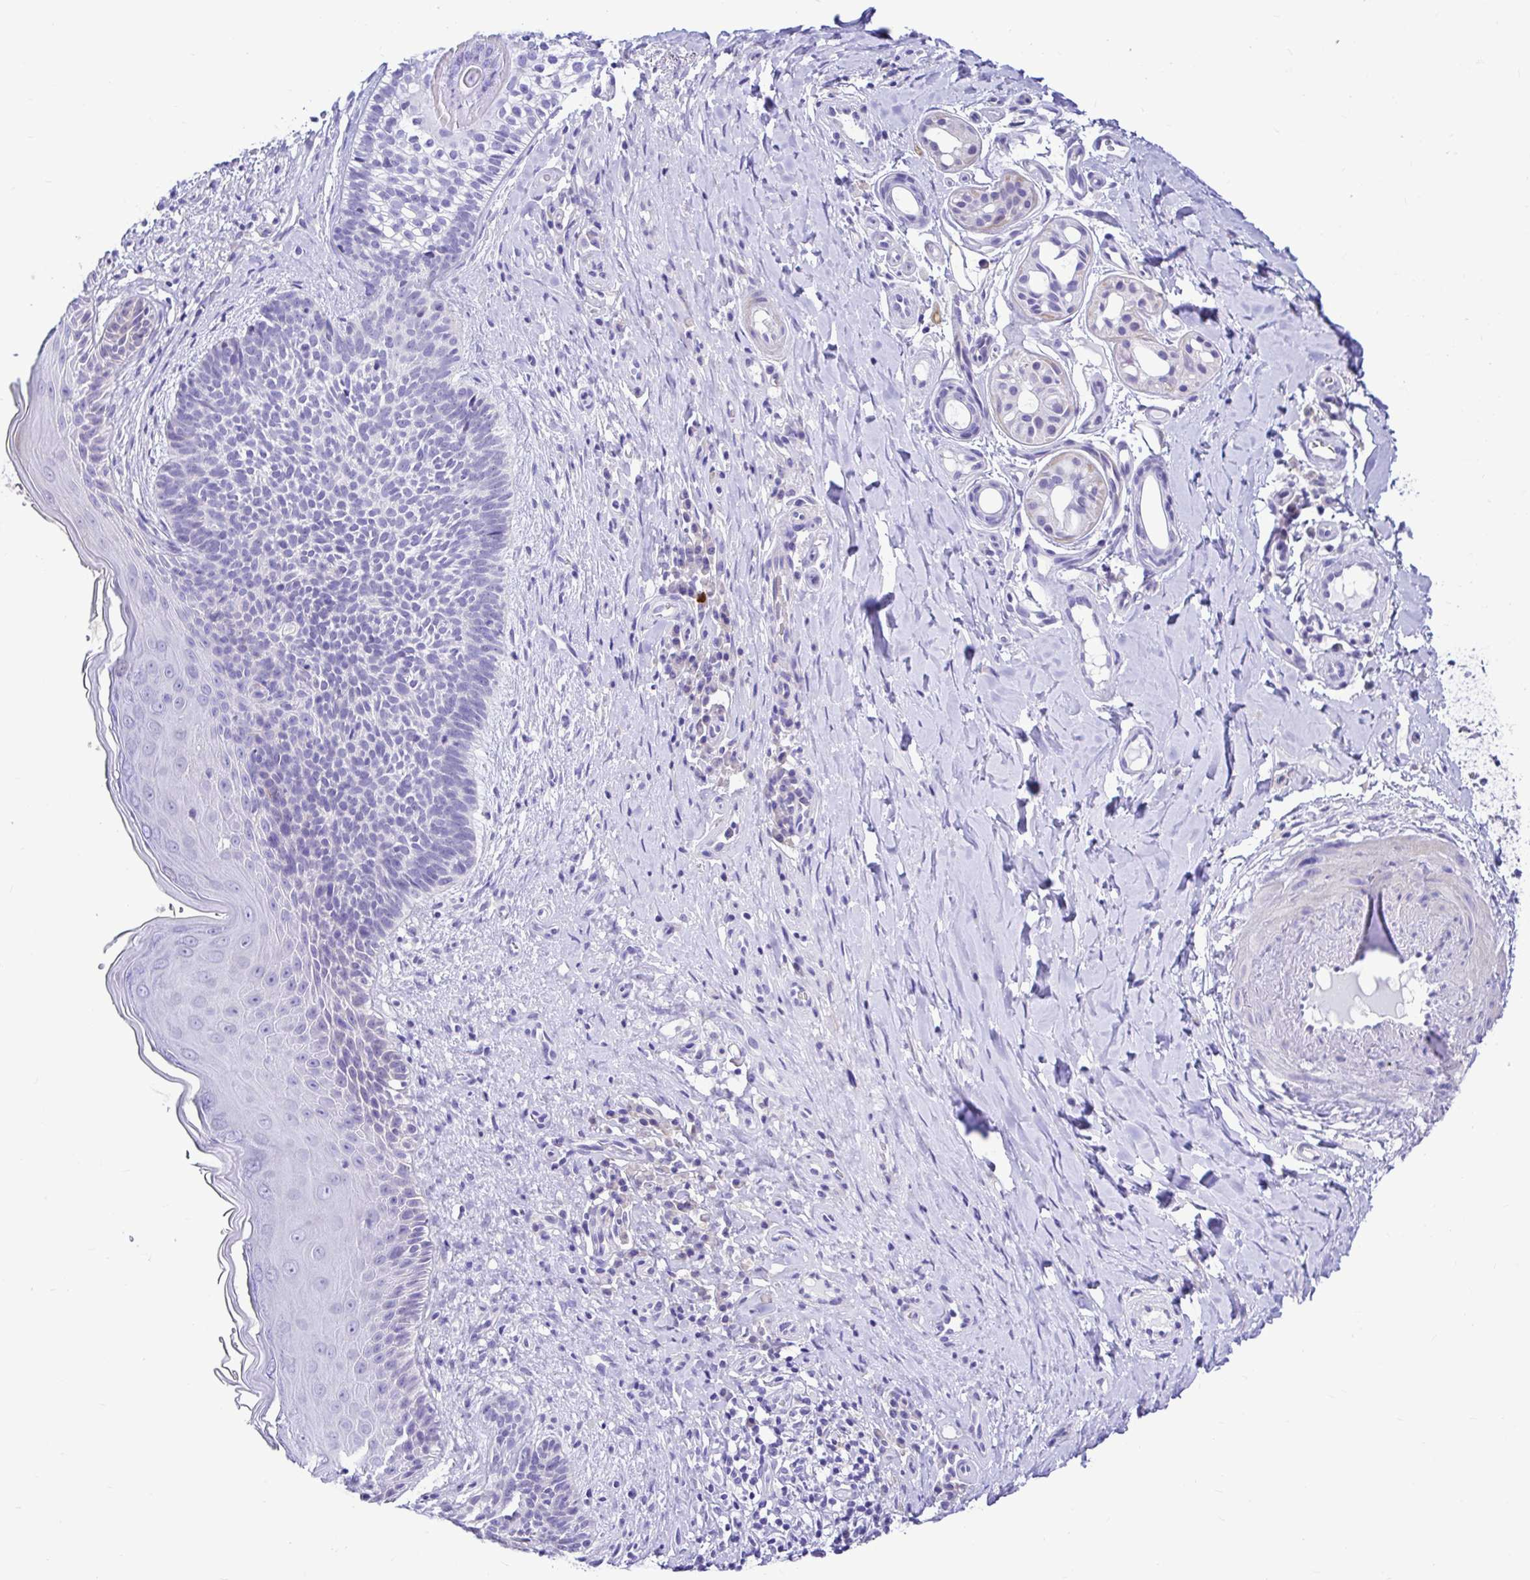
{"staining": {"intensity": "negative", "quantity": "none", "location": "none"}, "tissue": "skin cancer", "cell_type": "Tumor cells", "image_type": "cancer", "snomed": [{"axis": "morphology", "description": "Basal cell carcinoma"}, {"axis": "topography", "description": "Skin"}], "caption": "High magnification brightfield microscopy of skin basal cell carcinoma stained with DAB (3,3'-diaminobenzidine) (brown) and counterstained with hematoxylin (blue): tumor cells show no significant positivity. The staining is performed using DAB (3,3'-diaminobenzidine) brown chromogen with nuclei counter-stained in using hematoxylin.", "gene": "BACE2", "patient": {"sex": "male", "age": 89}}